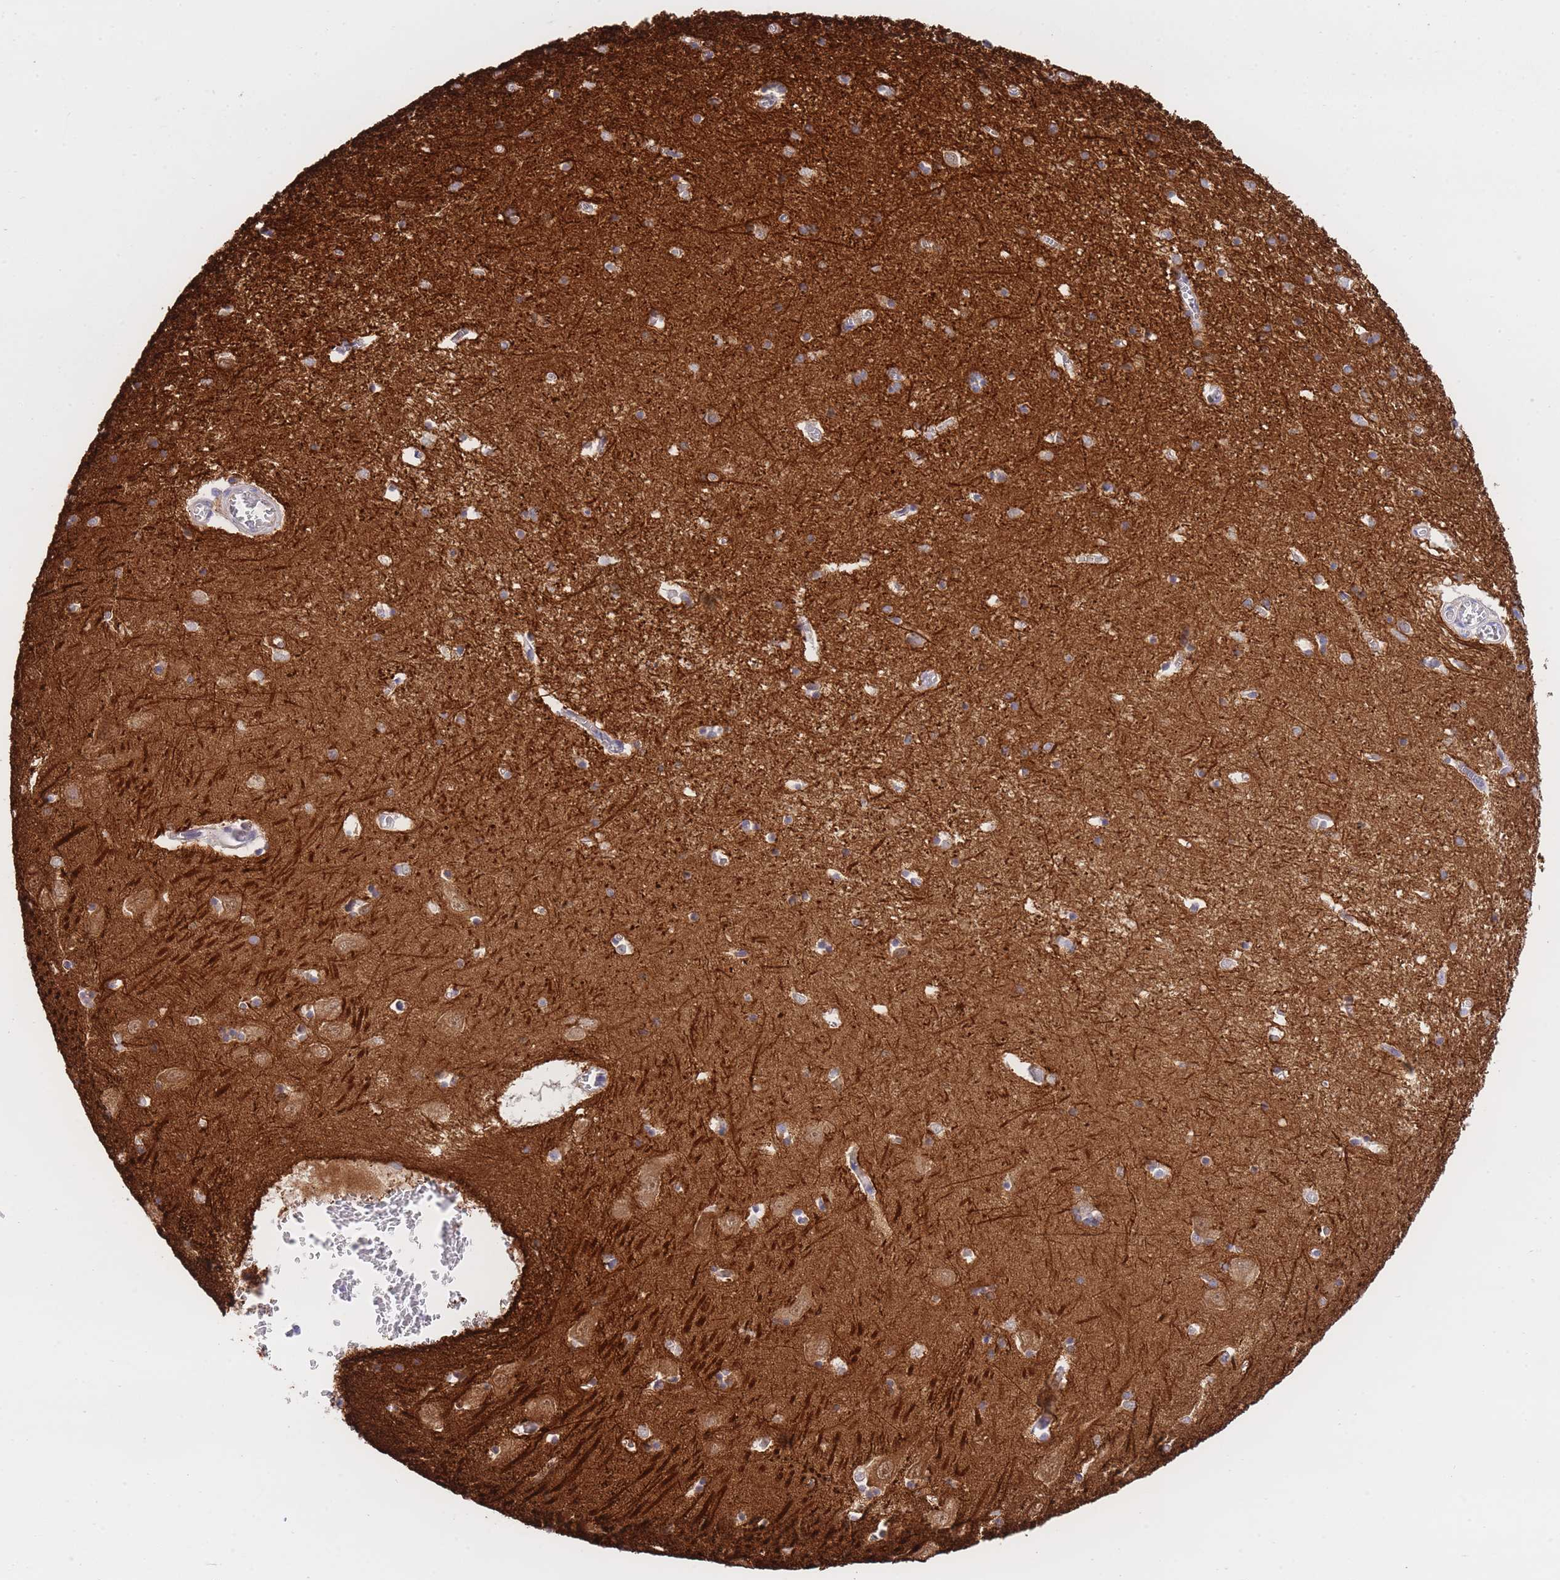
{"staining": {"intensity": "weak", "quantity": "25%-75%", "location": "cytoplasmic/membranous"}, "tissue": "hippocampus", "cell_type": "Glial cells", "image_type": "normal", "snomed": [{"axis": "morphology", "description": "Normal tissue, NOS"}, {"axis": "topography", "description": "Hippocampus"}], "caption": "Protein analysis of unremarkable hippocampus displays weak cytoplasmic/membranous expression in approximately 25%-75% of glial cells.", "gene": "EXOSC8", "patient": {"sex": "male", "age": 70}}